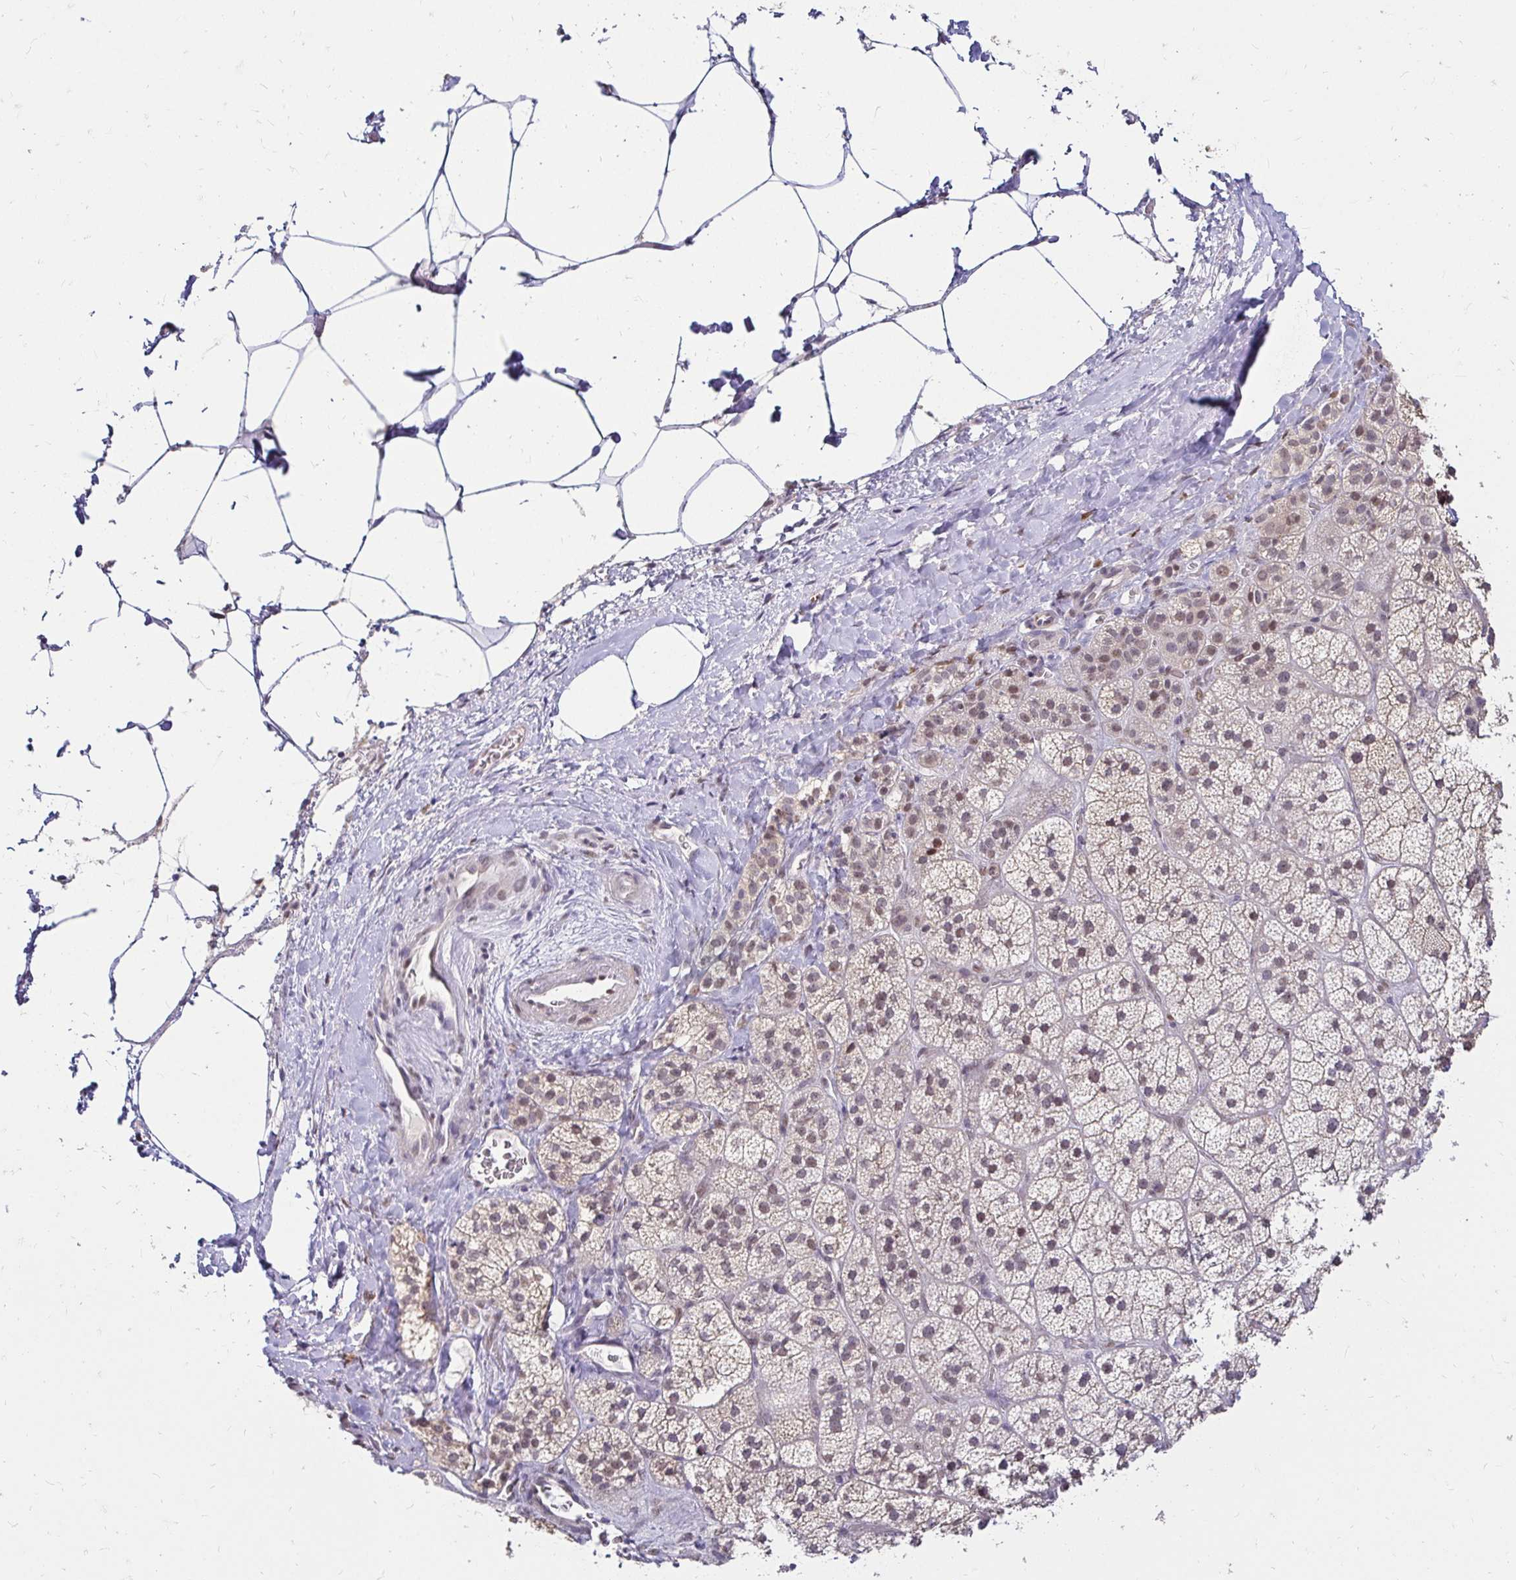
{"staining": {"intensity": "moderate", "quantity": ">75%", "location": "cytoplasmic/membranous,nuclear"}, "tissue": "adrenal gland", "cell_type": "Glandular cells", "image_type": "normal", "snomed": [{"axis": "morphology", "description": "Normal tissue, NOS"}, {"axis": "topography", "description": "Adrenal gland"}], "caption": "IHC photomicrograph of unremarkable human adrenal gland stained for a protein (brown), which reveals medium levels of moderate cytoplasmic/membranous,nuclear expression in about >75% of glandular cells.", "gene": "RIMS4", "patient": {"sex": "male", "age": 57}}